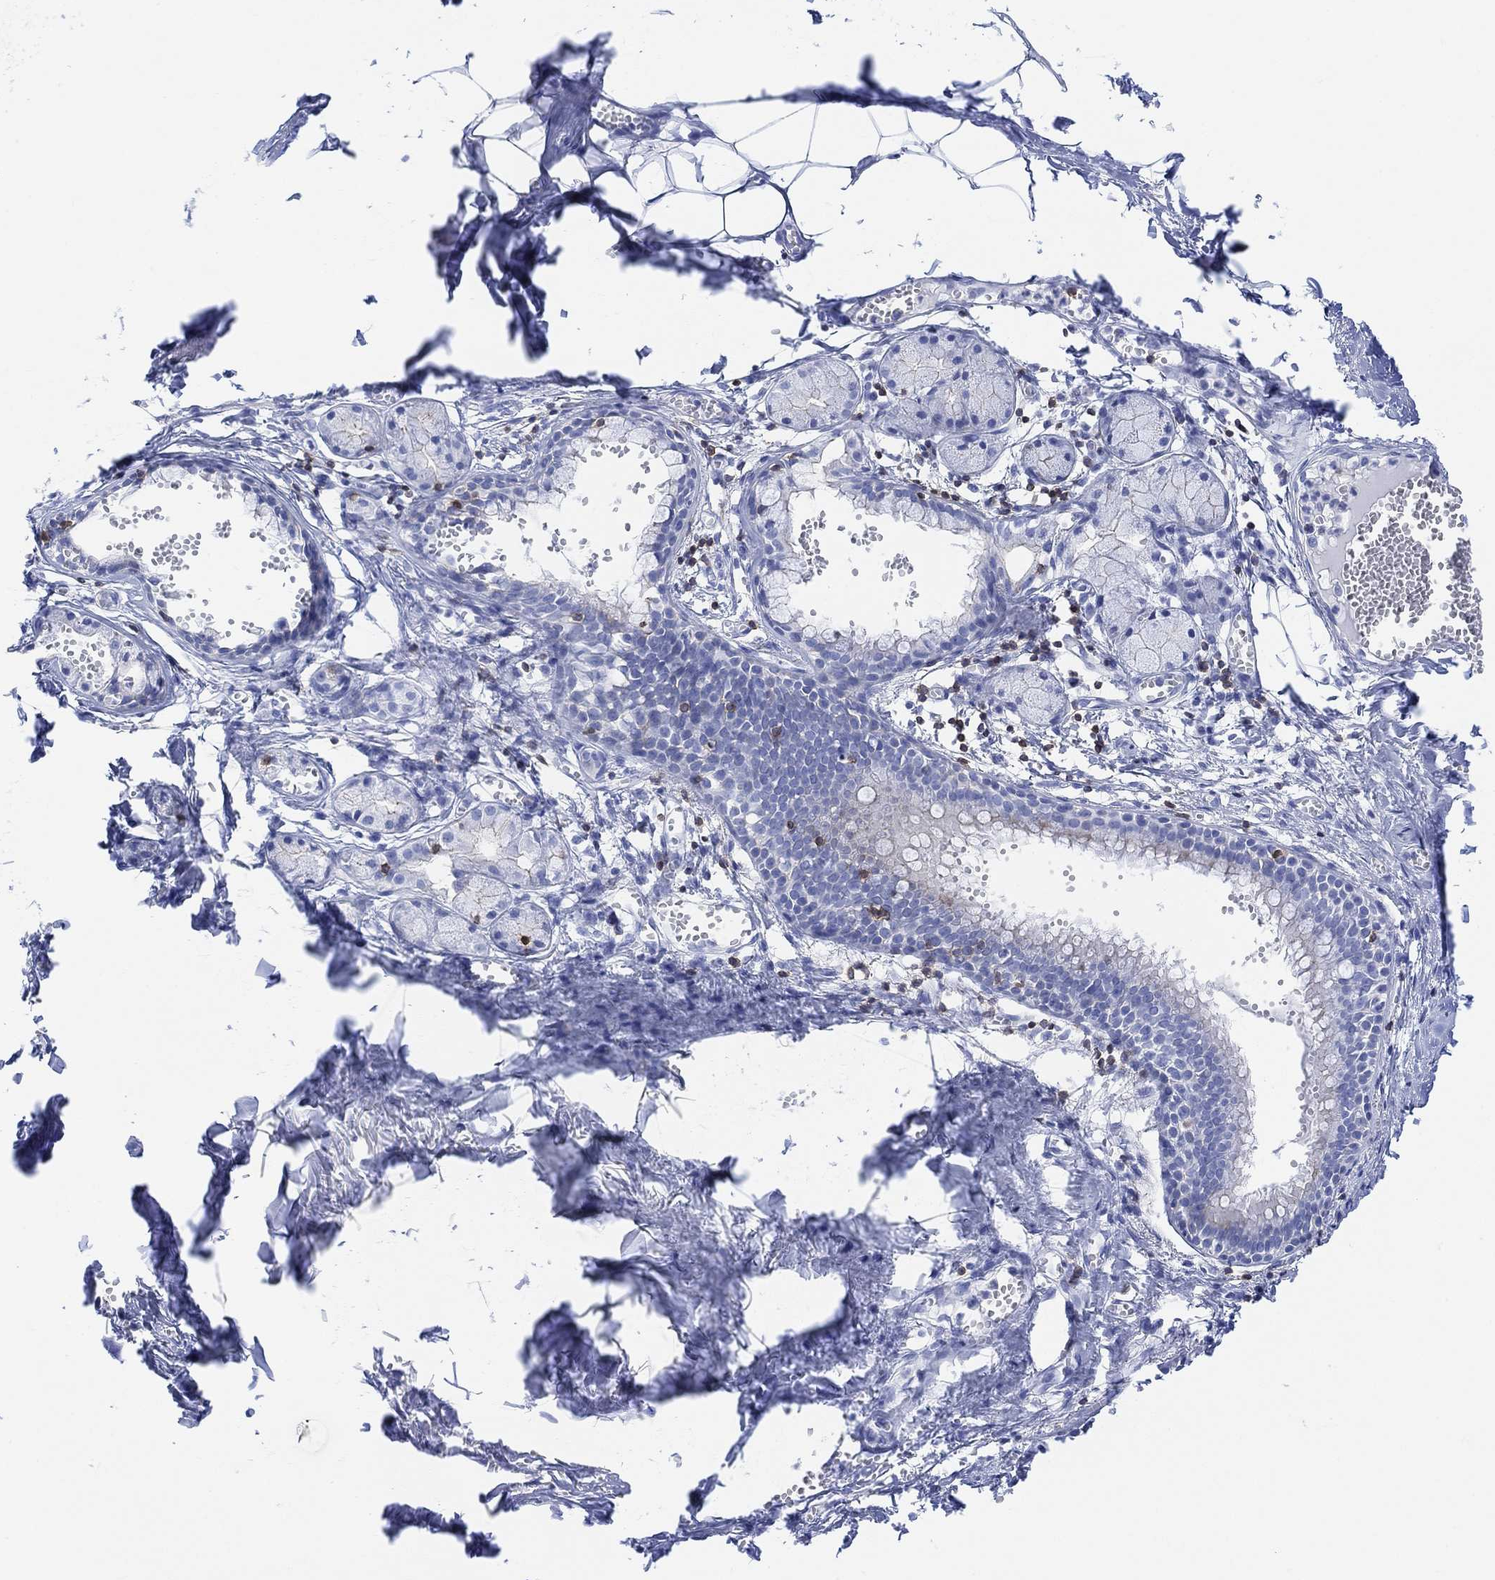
{"staining": {"intensity": "negative", "quantity": "none", "location": "none"}, "tissue": "adipose tissue", "cell_type": "Adipocytes", "image_type": "normal", "snomed": [{"axis": "morphology", "description": "Normal tissue, NOS"}, {"axis": "morphology", "description": "Squamous cell carcinoma, NOS"}, {"axis": "topography", "description": "Cartilage tissue"}, {"axis": "topography", "description": "Lung"}], "caption": "High magnification brightfield microscopy of unremarkable adipose tissue stained with DAB (3,3'-diaminobenzidine) (brown) and counterstained with hematoxylin (blue): adipocytes show no significant expression.", "gene": "GPR65", "patient": {"sex": "male", "age": 66}}